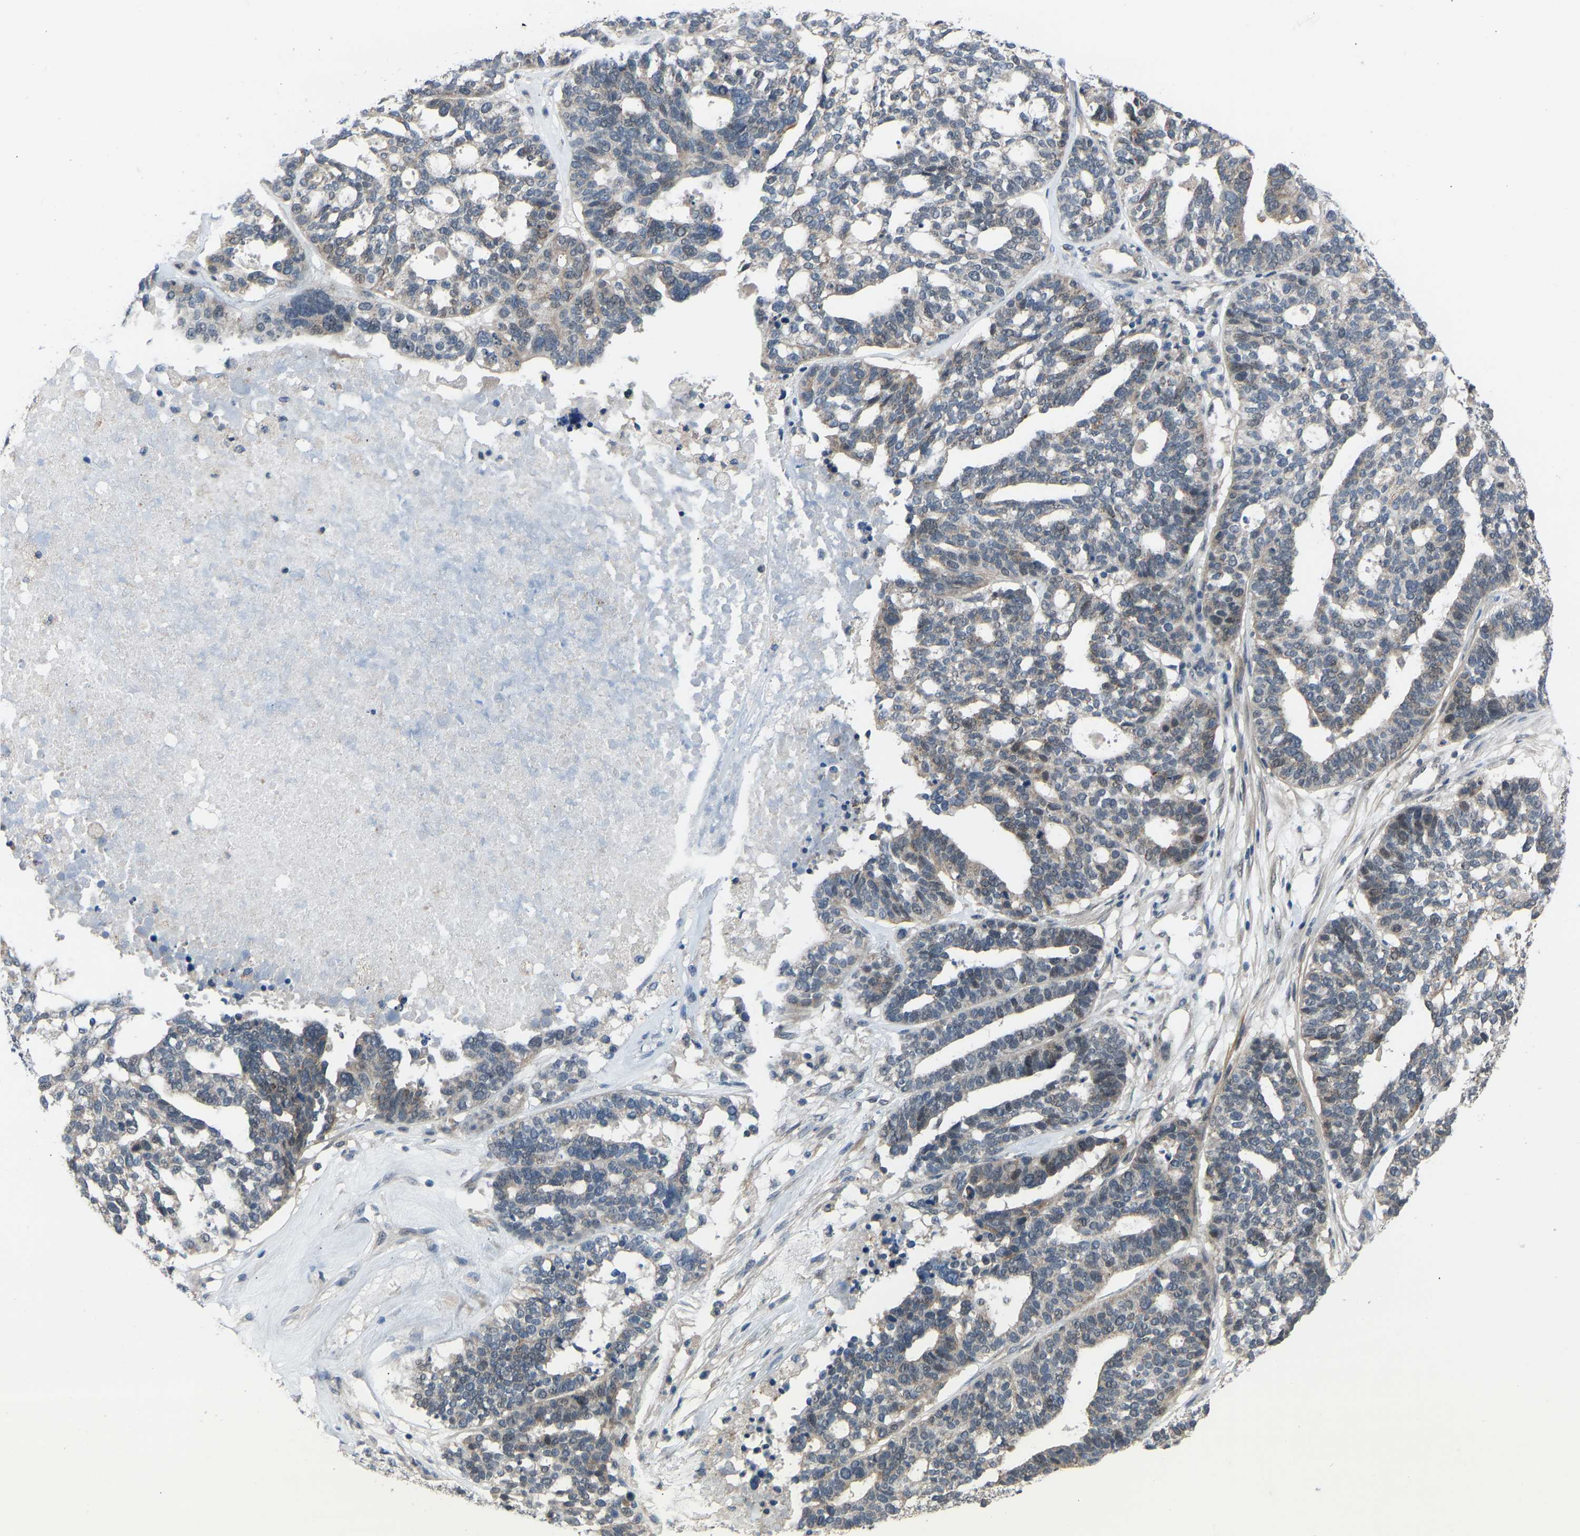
{"staining": {"intensity": "moderate", "quantity": "<25%", "location": "cytoplasmic/membranous"}, "tissue": "ovarian cancer", "cell_type": "Tumor cells", "image_type": "cancer", "snomed": [{"axis": "morphology", "description": "Cystadenocarcinoma, serous, NOS"}, {"axis": "topography", "description": "Ovary"}], "caption": "A brown stain highlights moderate cytoplasmic/membranous staining of a protein in human ovarian serous cystadenocarcinoma tumor cells.", "gene": "CDK2AP1", "patient": {"sex": "female", "age": 59}}